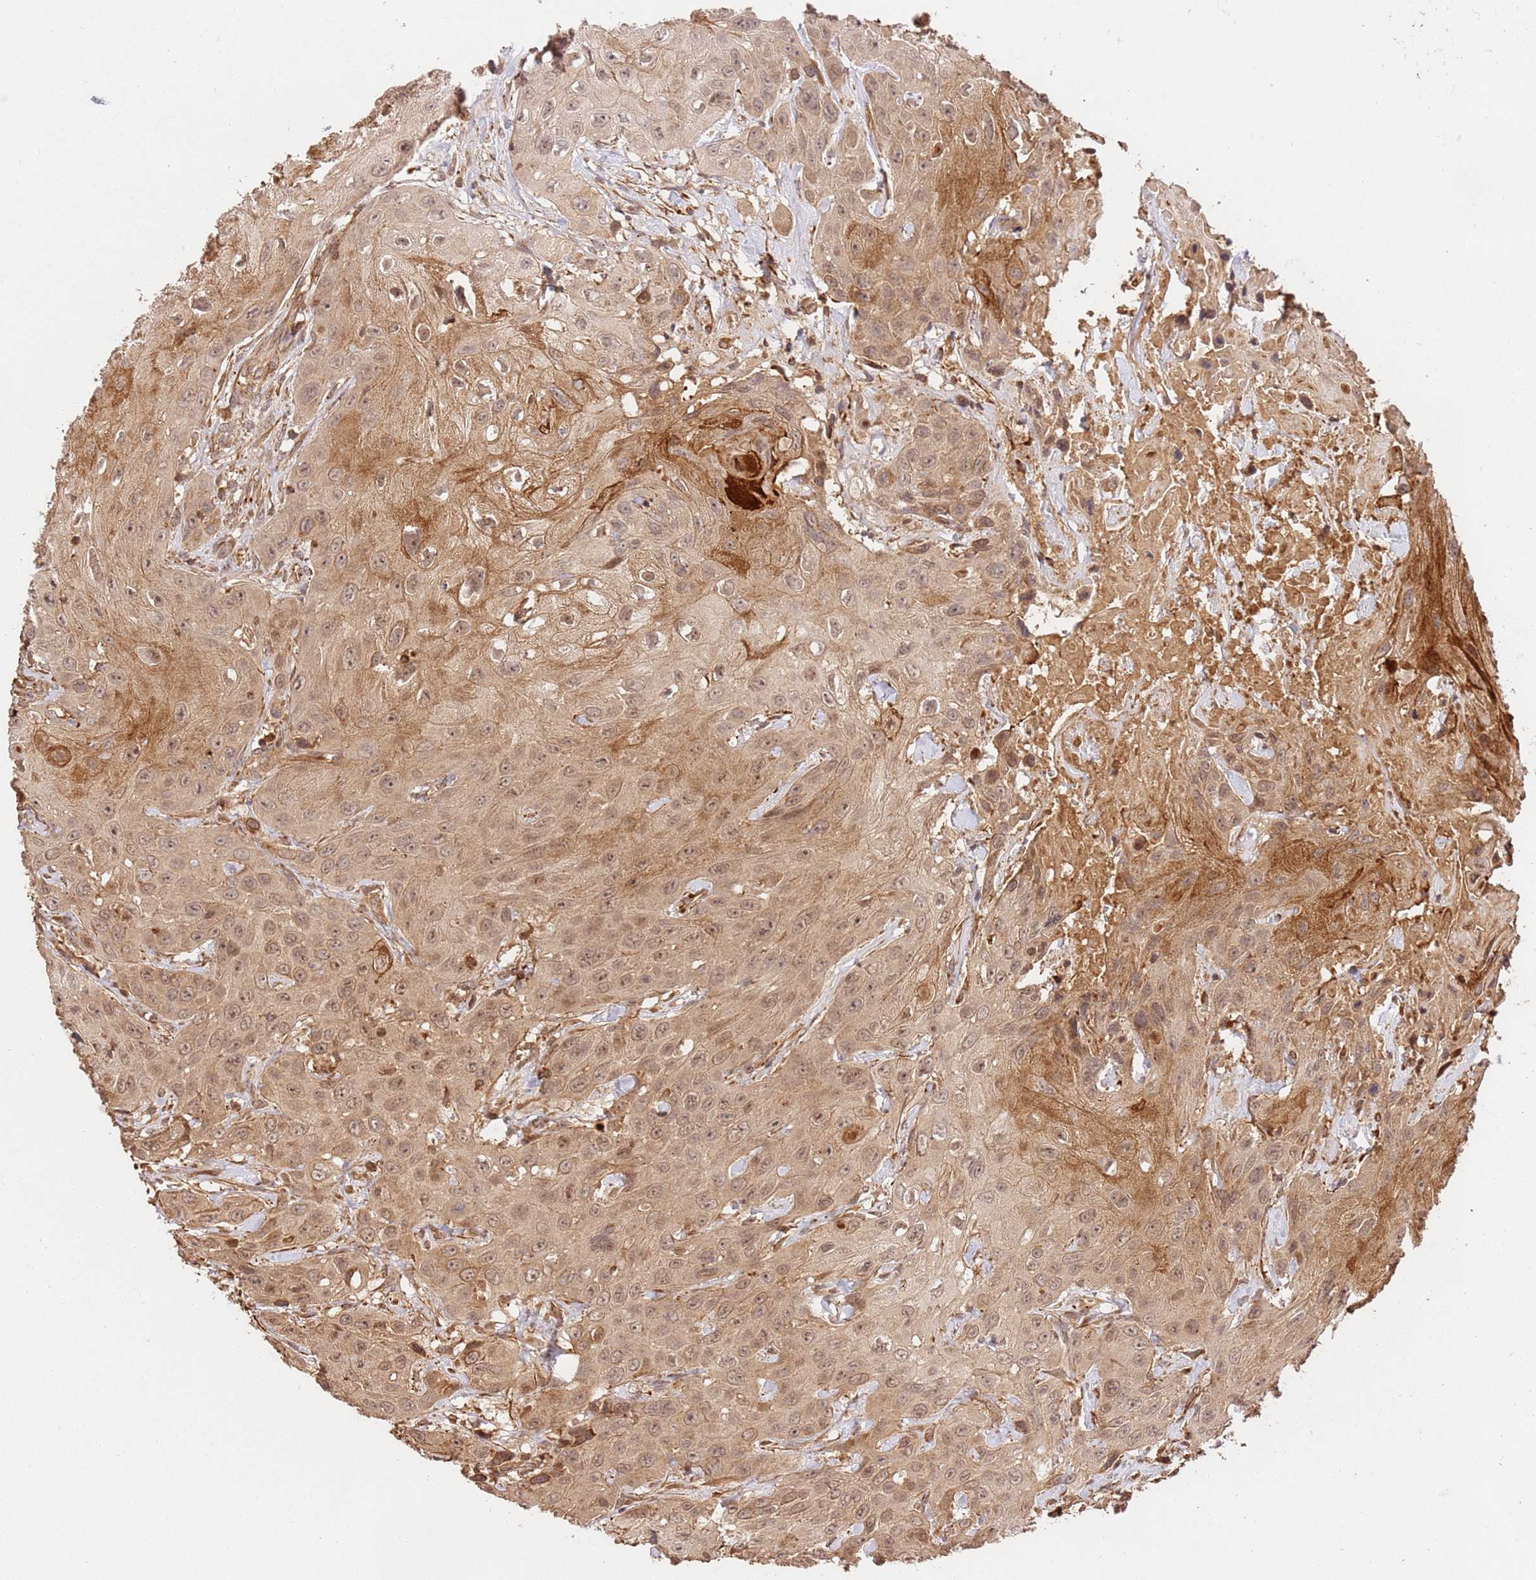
{"staining": {"intensity": "moderate", "quantity": ">75%", "location": "cytoplasmic/membranous,nuclear"}, "tissue": "head and neck cancer", "cell_type": "Tumor cells", "image_type": "cancer", "snomed": [{"axis": "morphology", "description": "Squamous cell carcinoma, NOS"}, {"axis": "topography", "description": "Head-Neck"}], "caption": "Immunohistochemistry (IHC) staining of head and neck cancer, which demonstrates medium levels of moderate cytoplasmic/membranous and nuclear positivity in approximately >75% of tumor cells indicating moderate cytoplasmic/membranous and nuclear protein expression. The staining was performed using DAB (3,3'-diaminobenzidine) (brown) for protein detection and nuclei were counterstained in hematoxylin (blue).", "gene": "KATNAL2", "patient": {"sex": "male", "age": 81}}